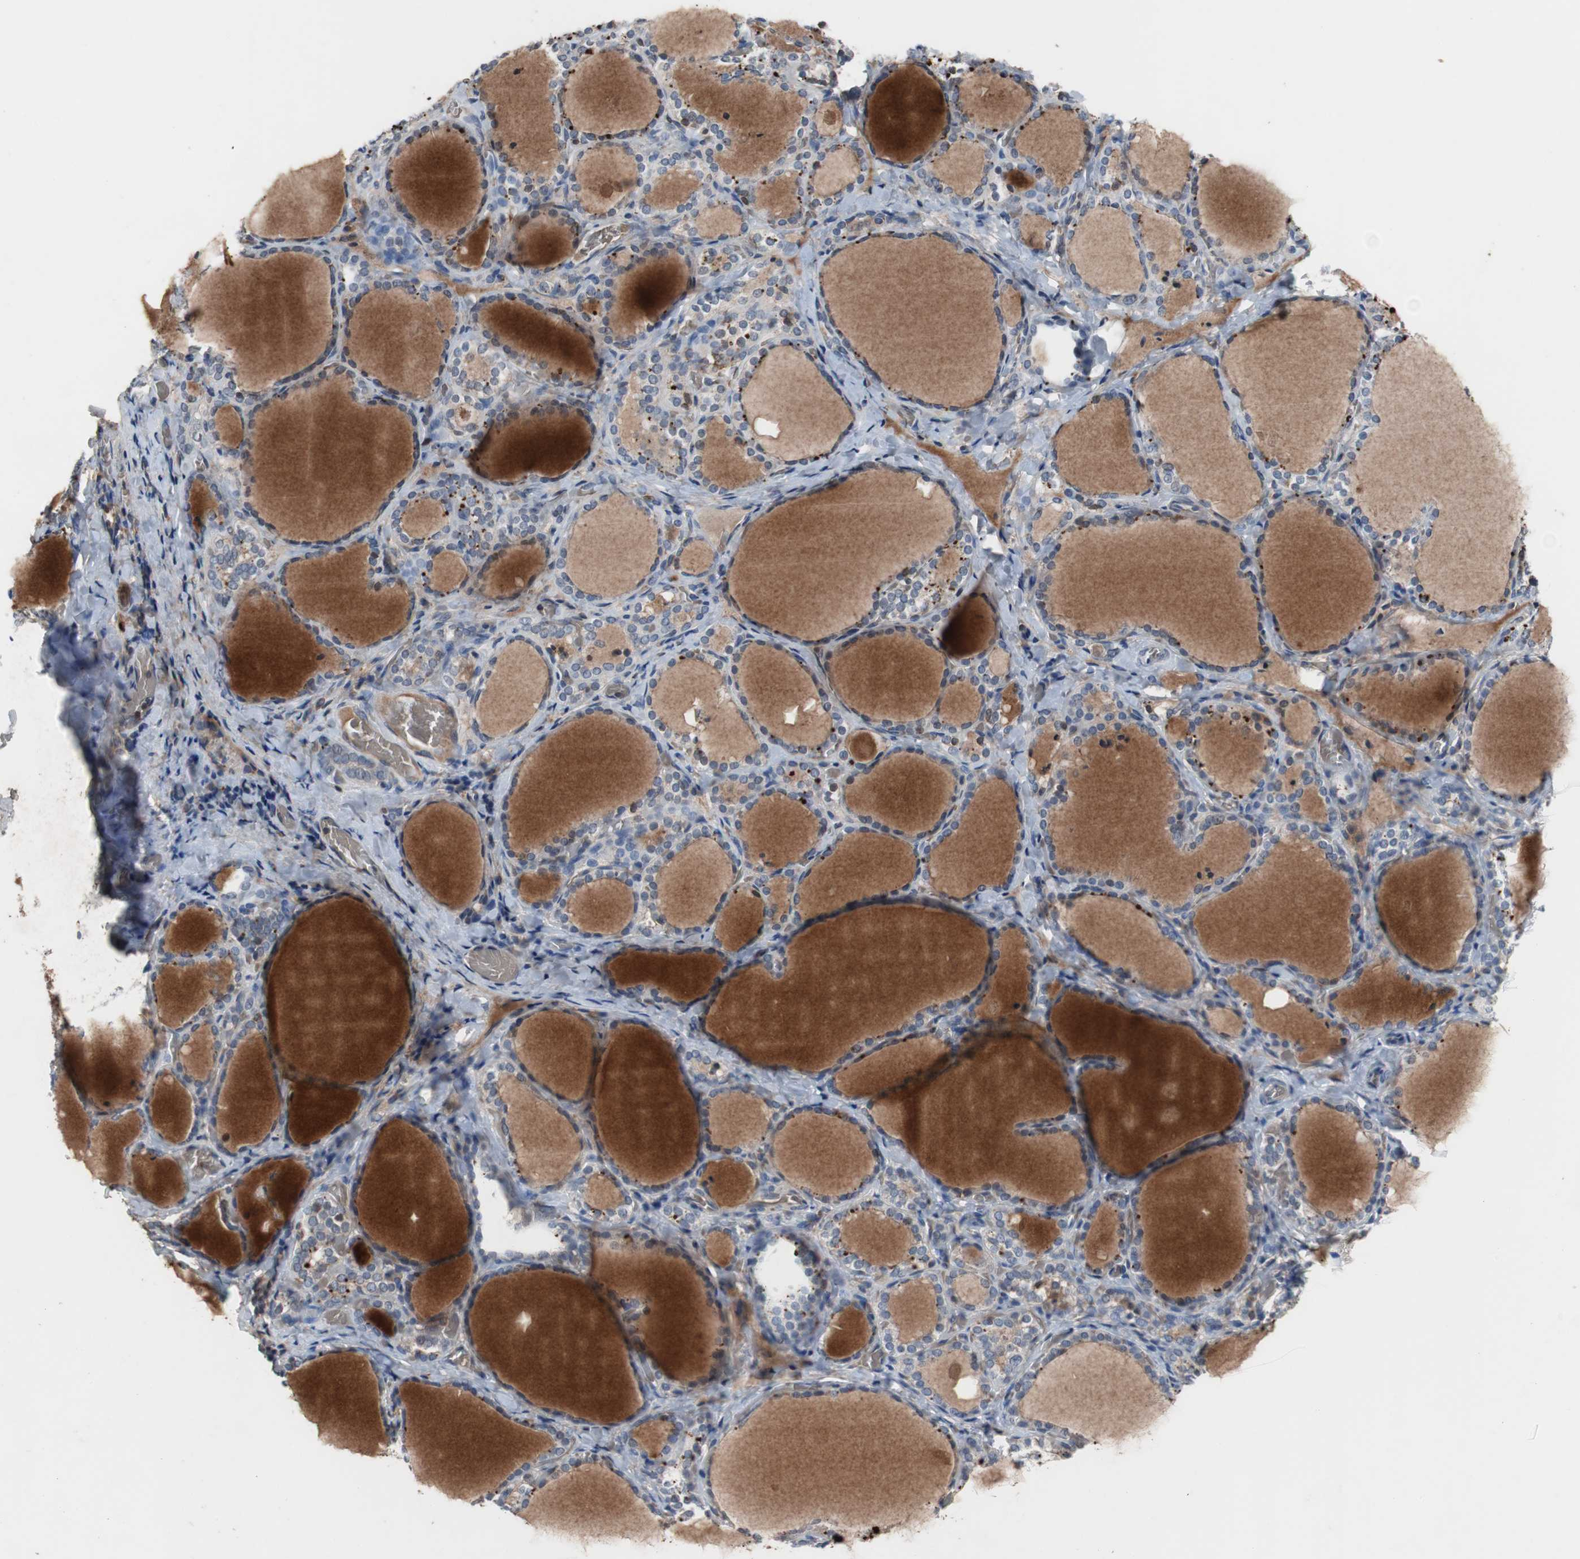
{"staining": {"intensity": "strong", "quantity": "25%-75%", "location": "cytoplasmic/membranous"}, "tissue": "thyroid gland", "cell_type": "Glandular cells", "image_type": "normal", "snomed": [{"axis": "morphology", "description": "Normal tissue, NOS"}, {"axis": "morphology", "description": "Papillary adenocarcinoma, NOS"}, {"axis": "topography", "description": "Thyroid gland"}], "caption": "Glandular cells show strong cytoplasmic/membranous positivity in about 25%-75% of cells in normal thyroid gland. (DAB = brown stain, brightfield microscopy at high magnification).", "gene": "CALB2", "patient": {"sex": "female", "age": 30}}